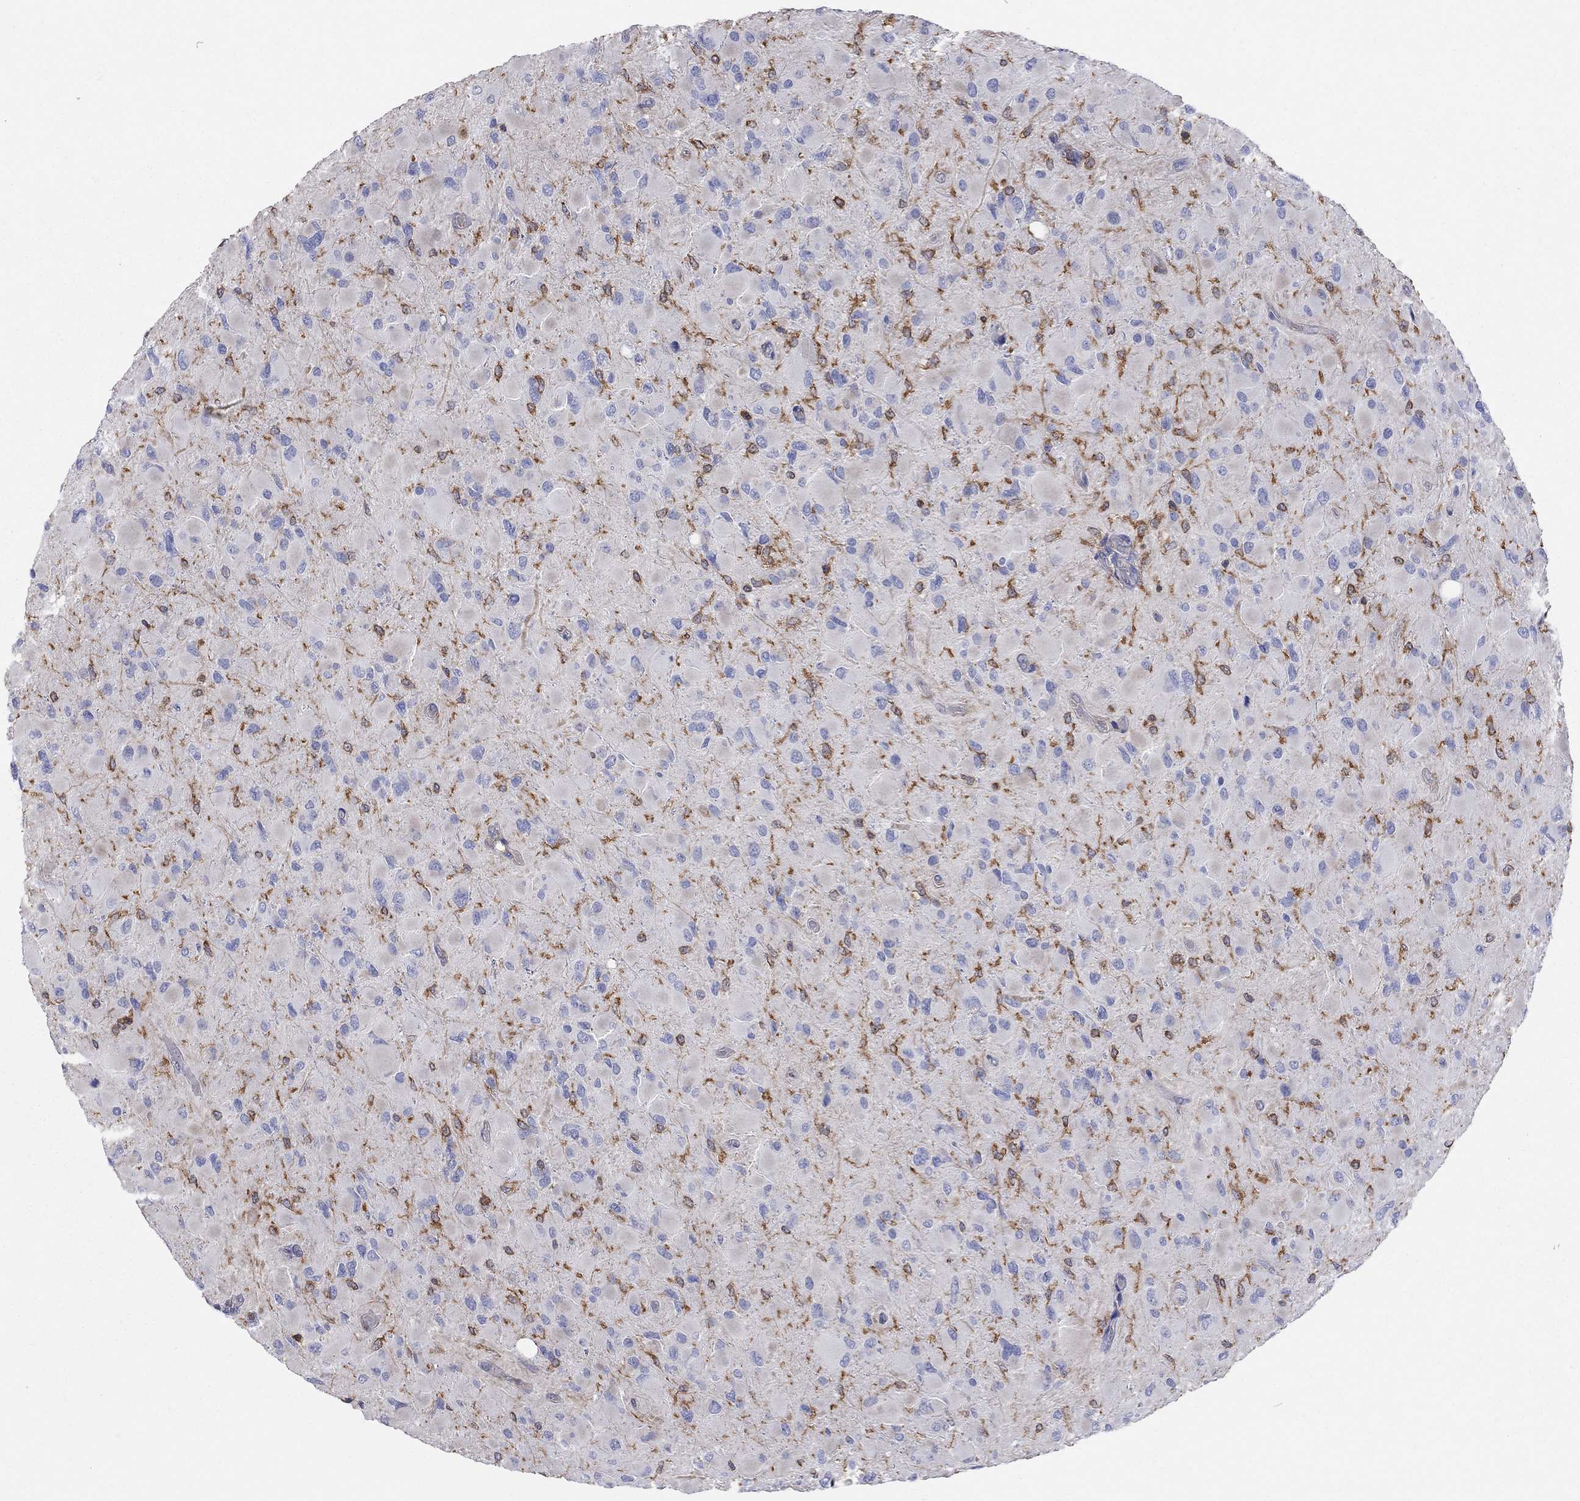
{"staining": {"intensity": "negative", "quantity": "none", "location": "none"}, "tissue": "glioma", "cell_type": "Tumor cells", "image_type": "cancer", "snomed": [{"axis": "morphology", "description": "Glioma, malignant, High grade"}, {"axis": "topography", "description": "Cerebral cortex"}], "caption": "Immunohistochemical staining of malignant glioma (high-grade) demonstrates no significant positivity in tumor cells.", "gene": "ABI3", "patient": {"sex": "female", "age": 36}}